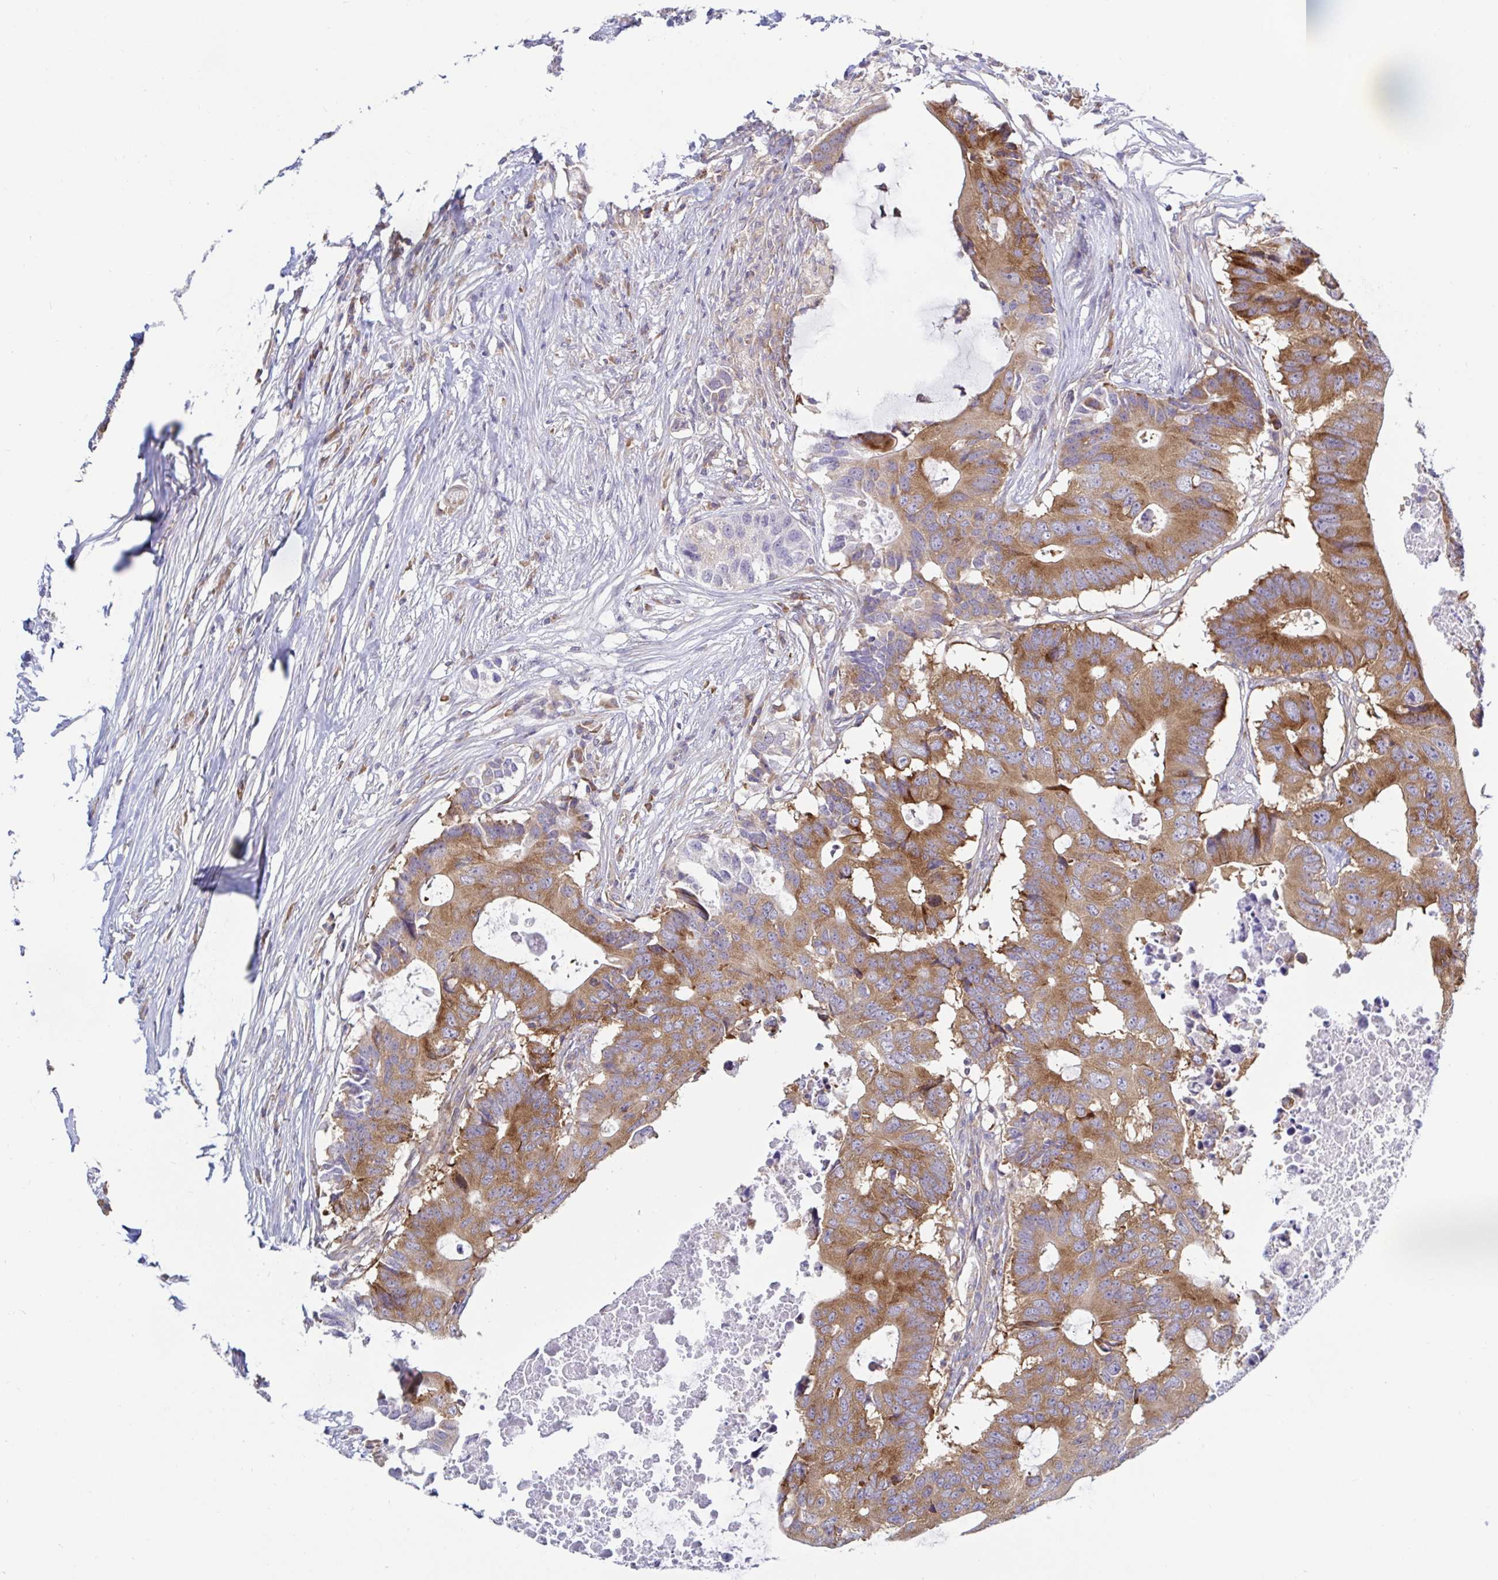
{"staining": {"intensity": "moderate", "quantity": ">75%", "location": "cytoplasmic/membranous"}, "tissue": "colorectal cancer", "cell_type": "Tumor cells", "image_type": "cancer", "snomed": [{"axis": "morphology", "description": "Adenocarcinoma, NOS"}, {"axis": "topography", "description": "Colon"}], "caption": "Brown immunohistochemical staining in colorectal adenocarcinoma demonstrates moderate cytoplasmic/membranous expression in about >75% of tumor cells.", "gene": "LARP1", "patient": {"sex": "male", "age": 71}}